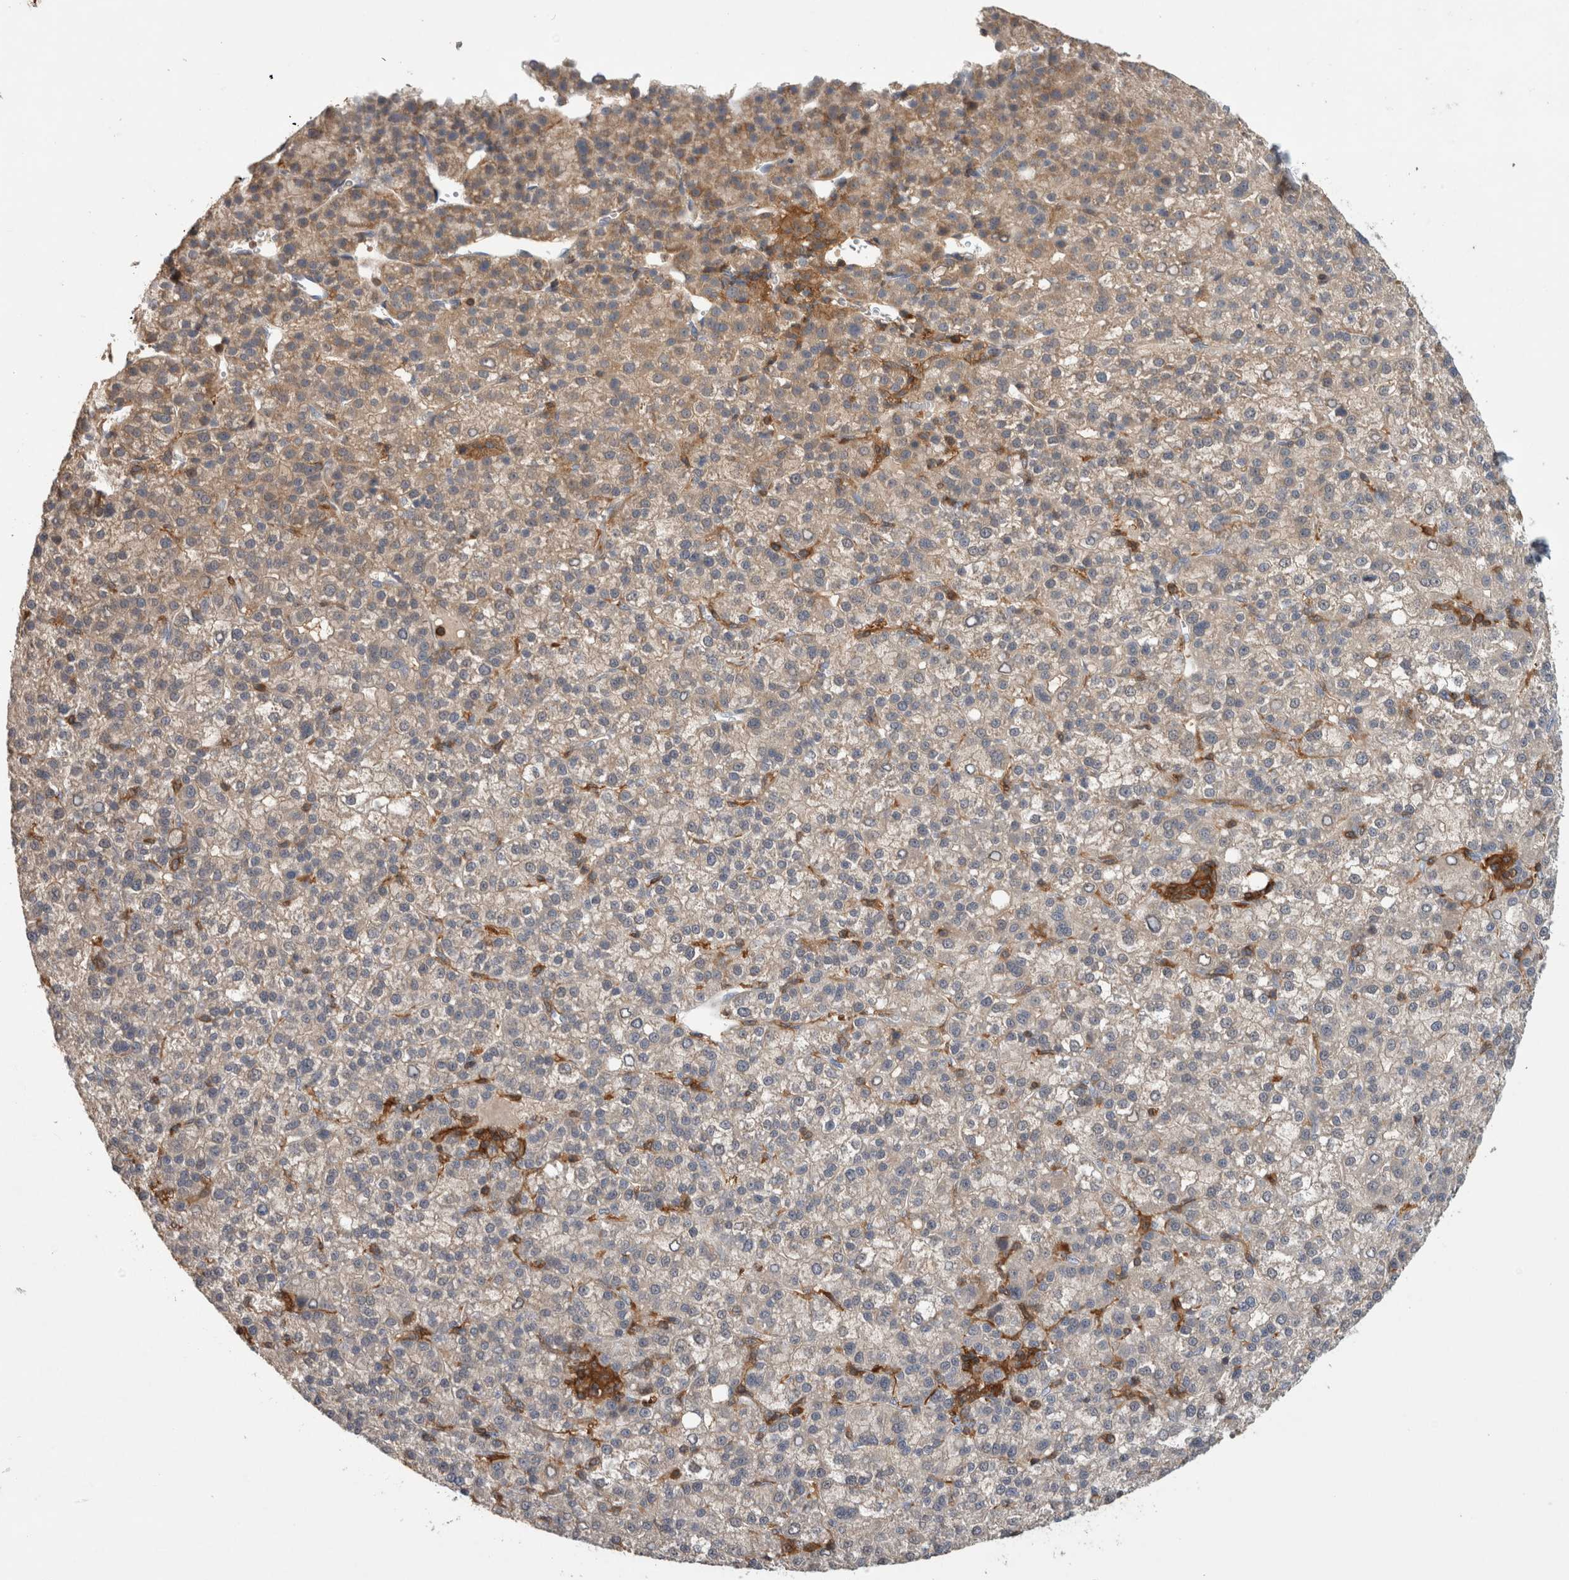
{"staining": {"intensity": "weak", "quantity": "<25%", "location": "cytoplasmic/membranous"}, "tissue": "liver cancer", "cell_type": "Tumor cells", "image_type": "cancer", "snomed": [{"axis": "morphology", "description": "Carcinoma, Hepatocellular, NOS"}, {"axis": "topography", "description": "Liver"}], "caption": "Immunohistochemistry of hepatocellular carcinoma (liver) displays no positivity in tumor cells. Nuclei are stained in blue.", "gene": "GFRA2", "patient": {"sex": "female", "age": 58}}